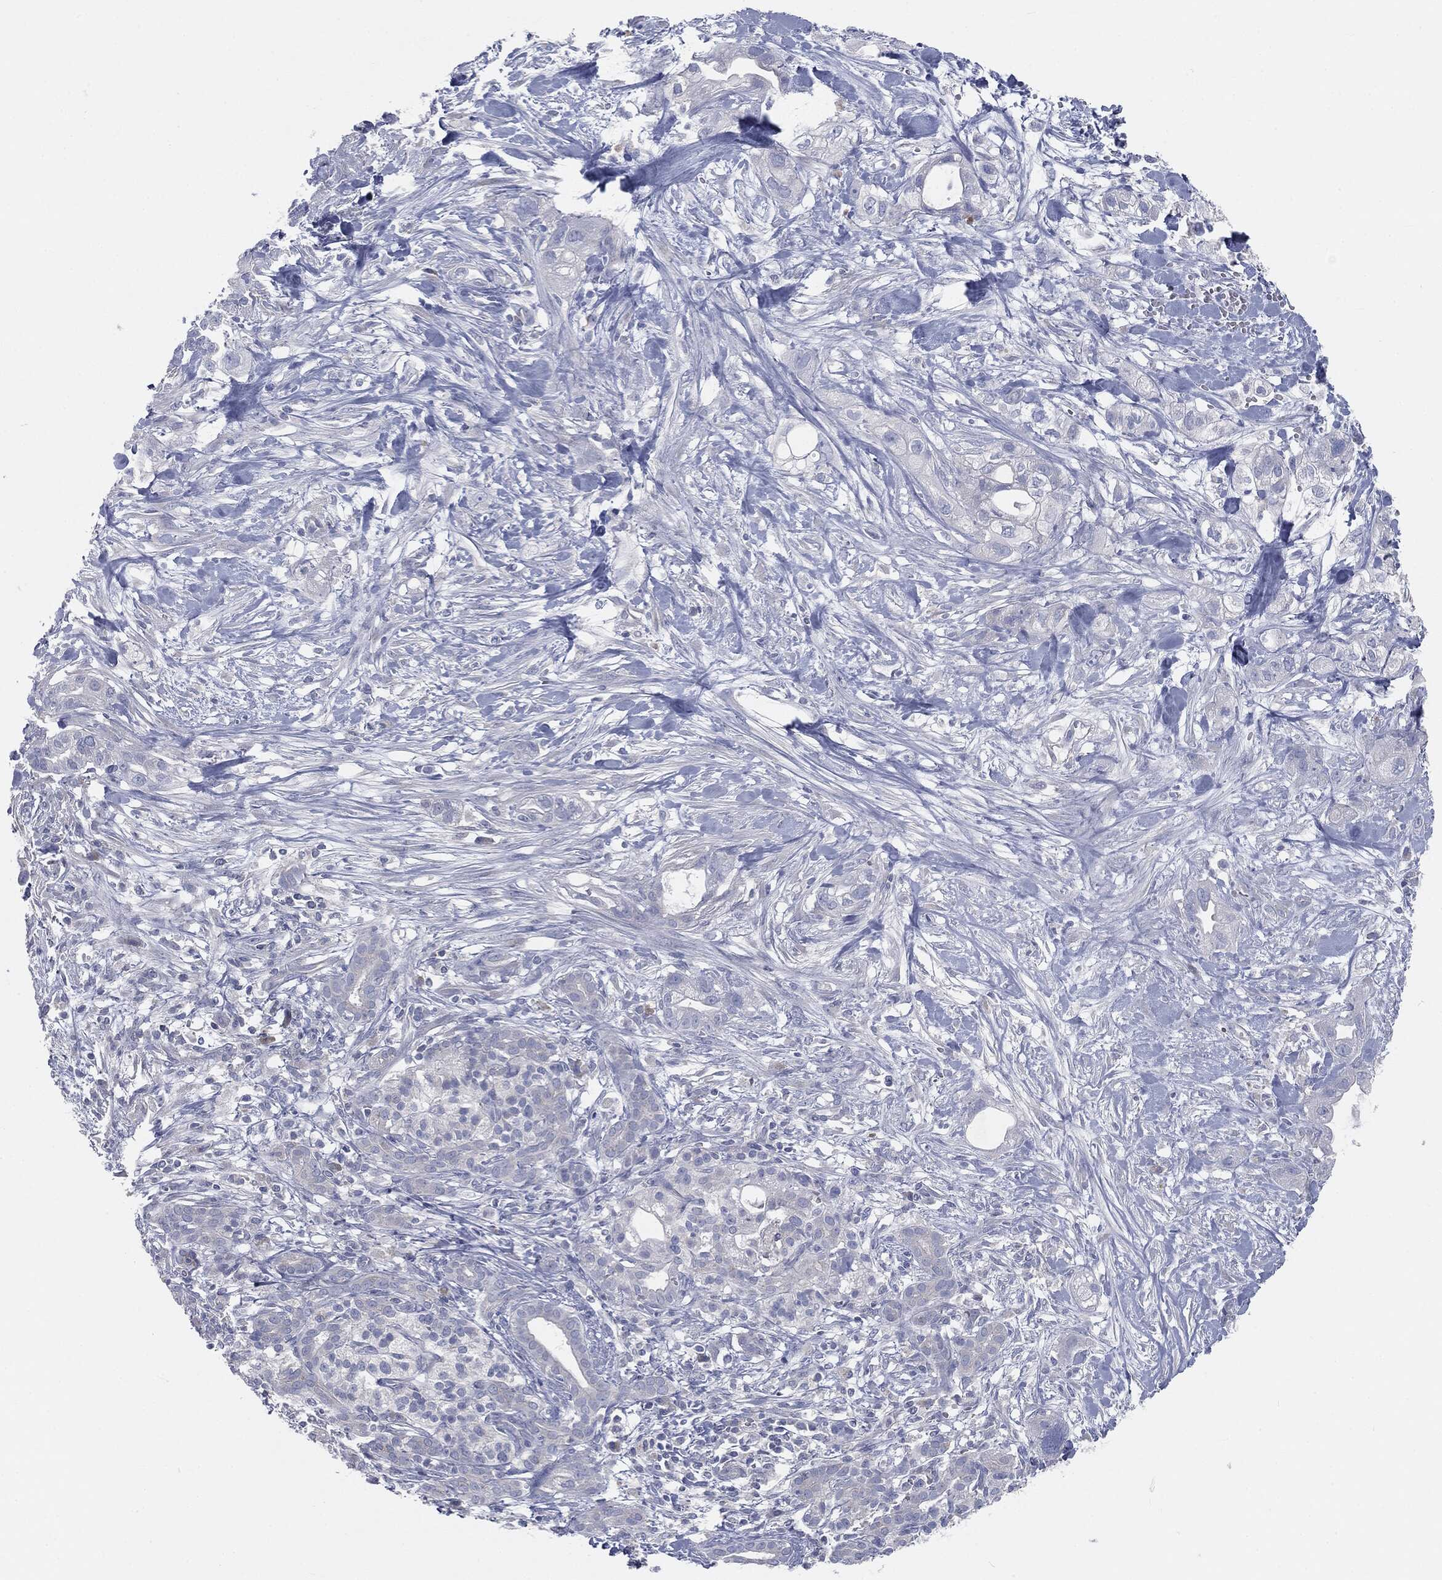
{"staining": {"intensity": "negative", "quantity": "none", "location": "none"}, "tissue": "pancreatic cancer", "cell_type": "Tumor cells", "image_type": "cancer", "snomed": [{"axis": "morphology", "description": "Adenocarcinoma, NOS"}, {"axis": "topography", "description": "Pancreas"}], "caption": "This is a micrograph of immunohistochemistry (IHC) staining of pancreatic adenocarcinoma, which shows no positivity in tumor cells. (DAB immunohistochemistry (IHC) visualized using brightfield microscopy, high magnification).", "gene": "CAV3", "patient": {"sex": "male", "age": 44}}